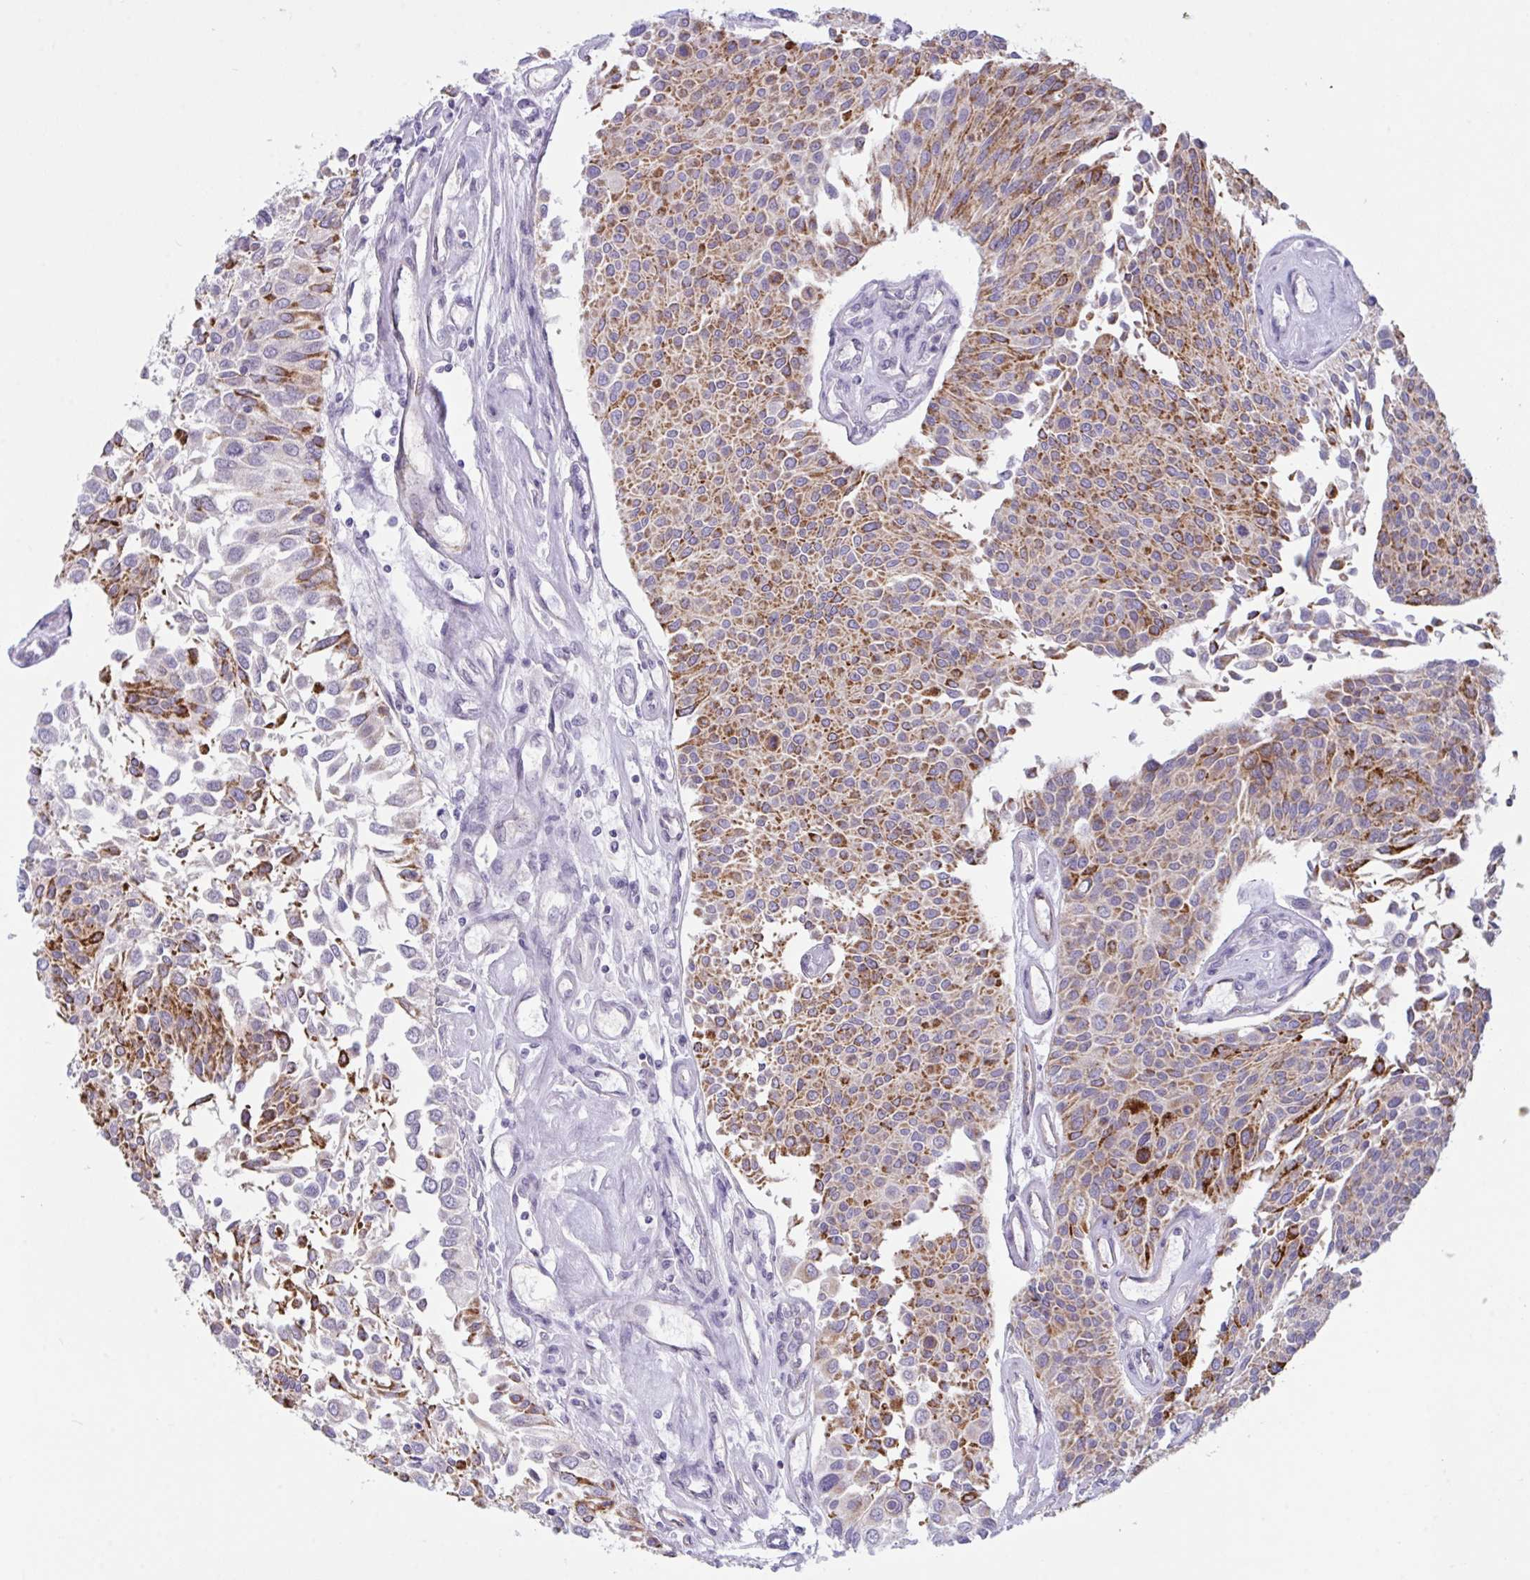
{"staining": {"intensity": "moderate", "quantity": "25%-75%", "location": "cytoplasmic/membranous"}, "tissue": "urothelial cancer", "cell_type": "Tumor cells", "image_type": "cancer", "snomed": [{"axis": "morphology", "description": "Urothelial carcinoma, NOS"}, {"axis": "topography", "description": "Urinary bladder"}], "caption": "A brown stain shows moderate cytoplasmic/membranous expression of a protein in transitional cell carcinoma tumor cells.", "gene": "TANK", "patient": {"sex": "male", "age": 55}}